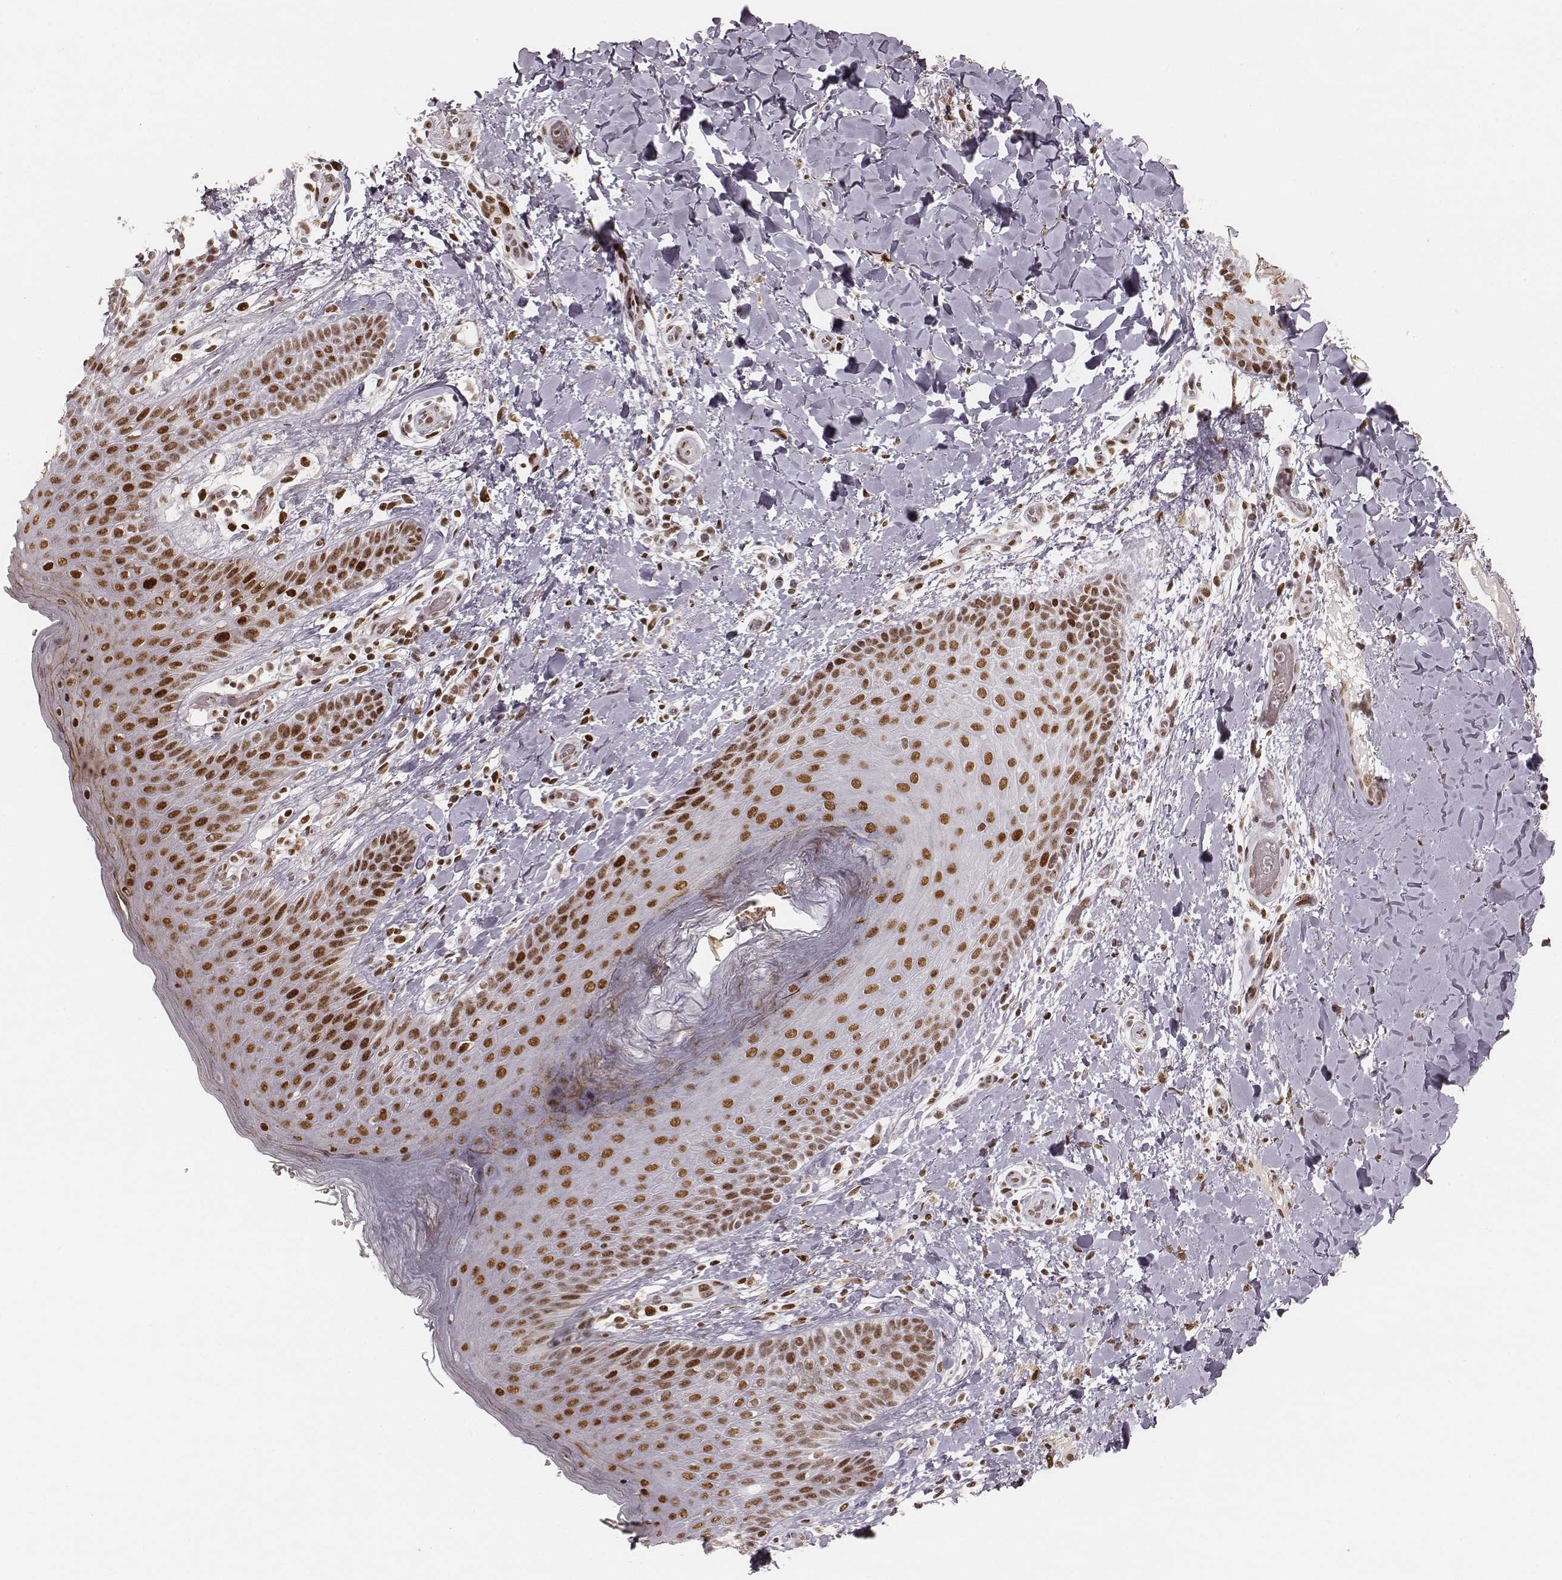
{"staining": {"intensity": "strong", "quantity": ">75%", "location": "nuclear"}, "tissue": "skin", "cell_type": "Epidermal cells", "image_type": "normal", "snomed": [{"axis": "morphology", "description": "Normal tissue, NOS"}, {"axis": "topography", "description": "Anal"}], "caption": "DAB (3,3'-diaminobenzidine) immunohistochemical staining of normal human skin shows strong nuclear protein positivity in about >75% of epidermal cells. (IHC, brightfield microscopy, high magnification).", "gene": "HNRNPC", "patient": {"sex": "male", "age": 36}}